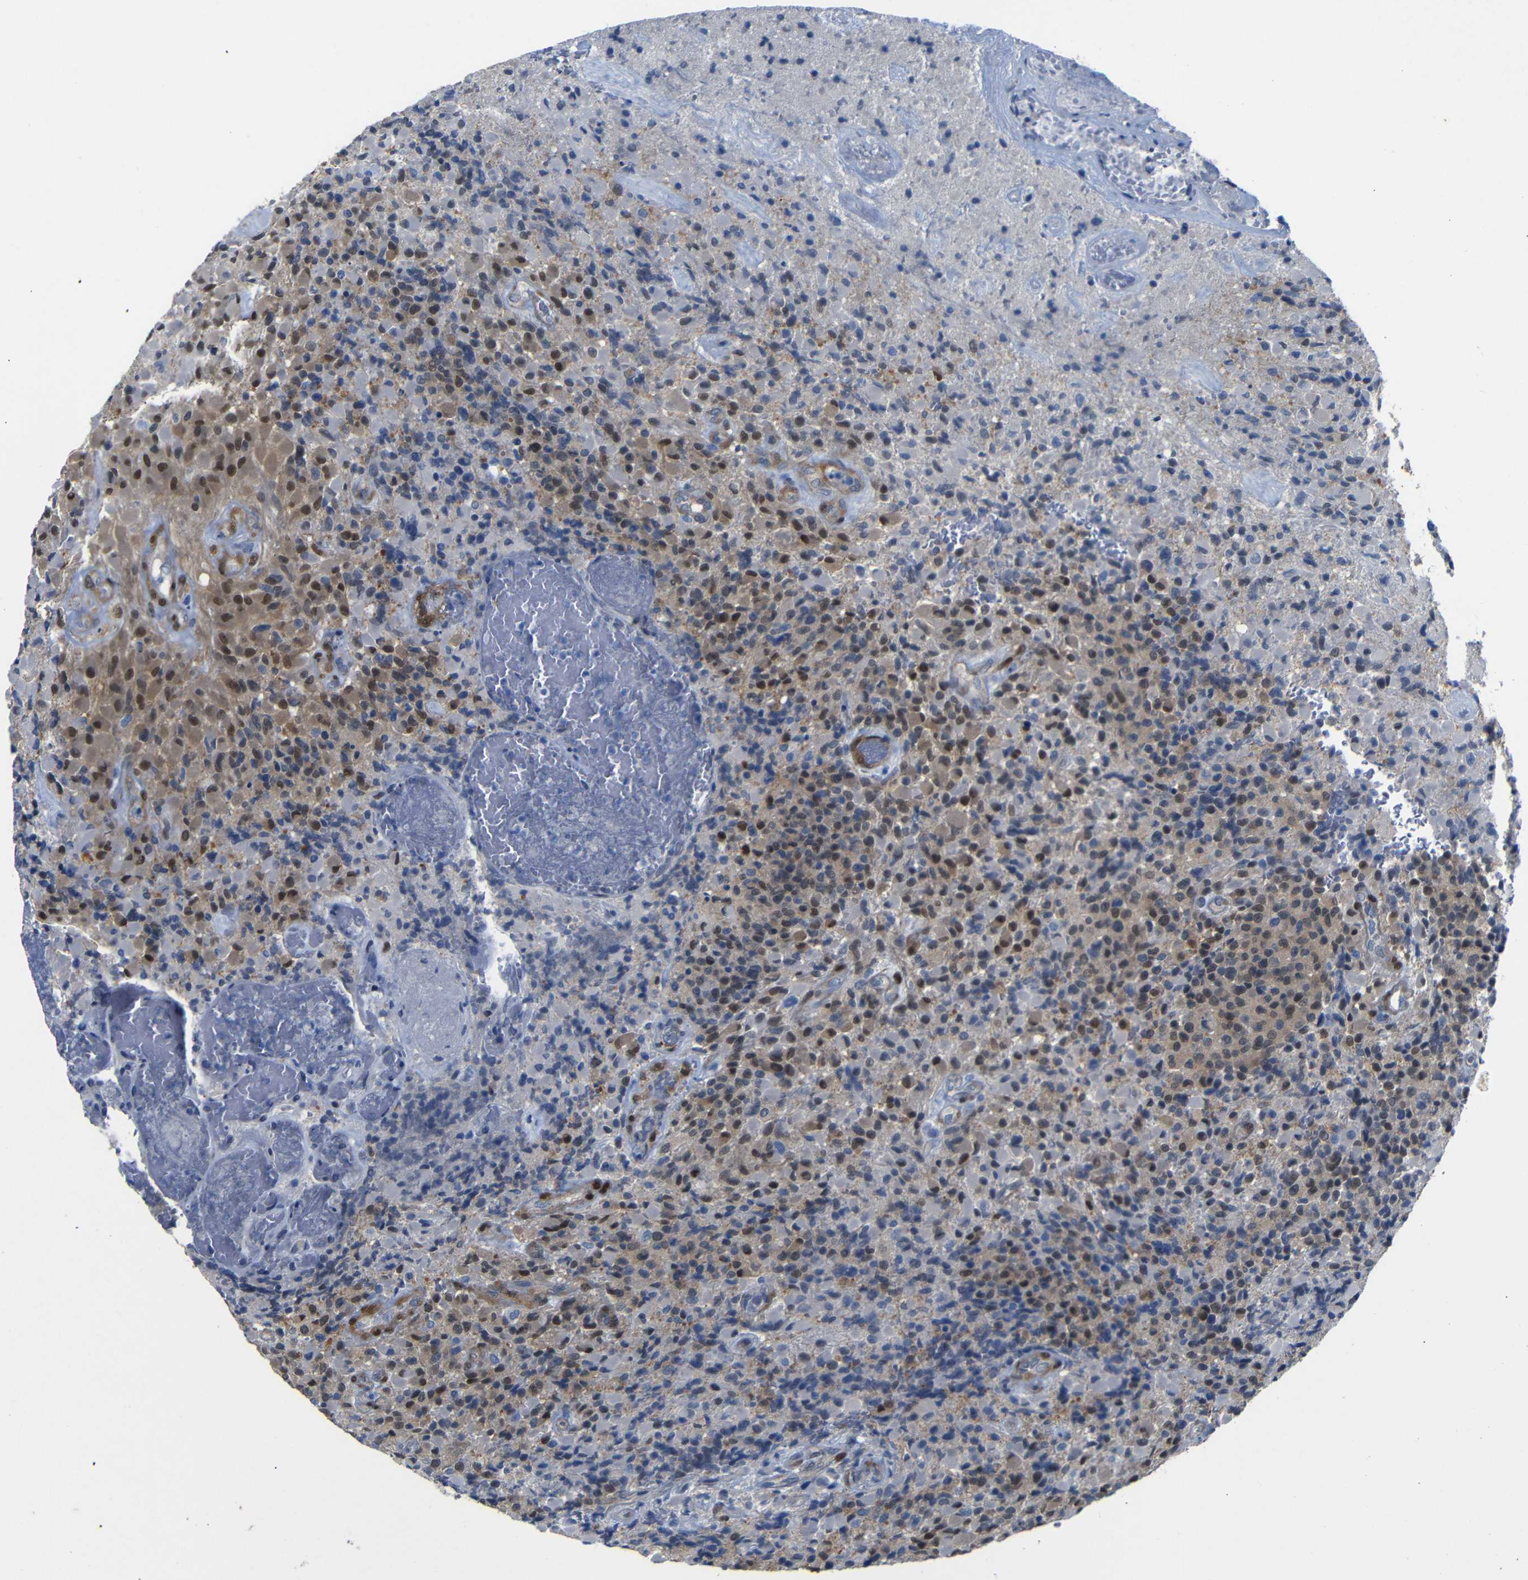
{"staining": {"intensity": "moderate", "quantity": "25%-75%", "location": "cytoplasmic/membranous,nuclear"}, "tissue": "glioma", "cell_type": "Tumor cells", "image_type": "cancer", "snomed": [{"axis": "morphology", "description": "Glioma, malignant, High grade"}, {"axis": "topography", "description": "Brain"}], "caption": "Protein staining by IHC reveals moderate cytoplasmic/membranous and nuclear expression in about 25%-75% of tumor cells in glioma.", "gene": "YAP1", "patient": {"sex": "male", "age": 71}}